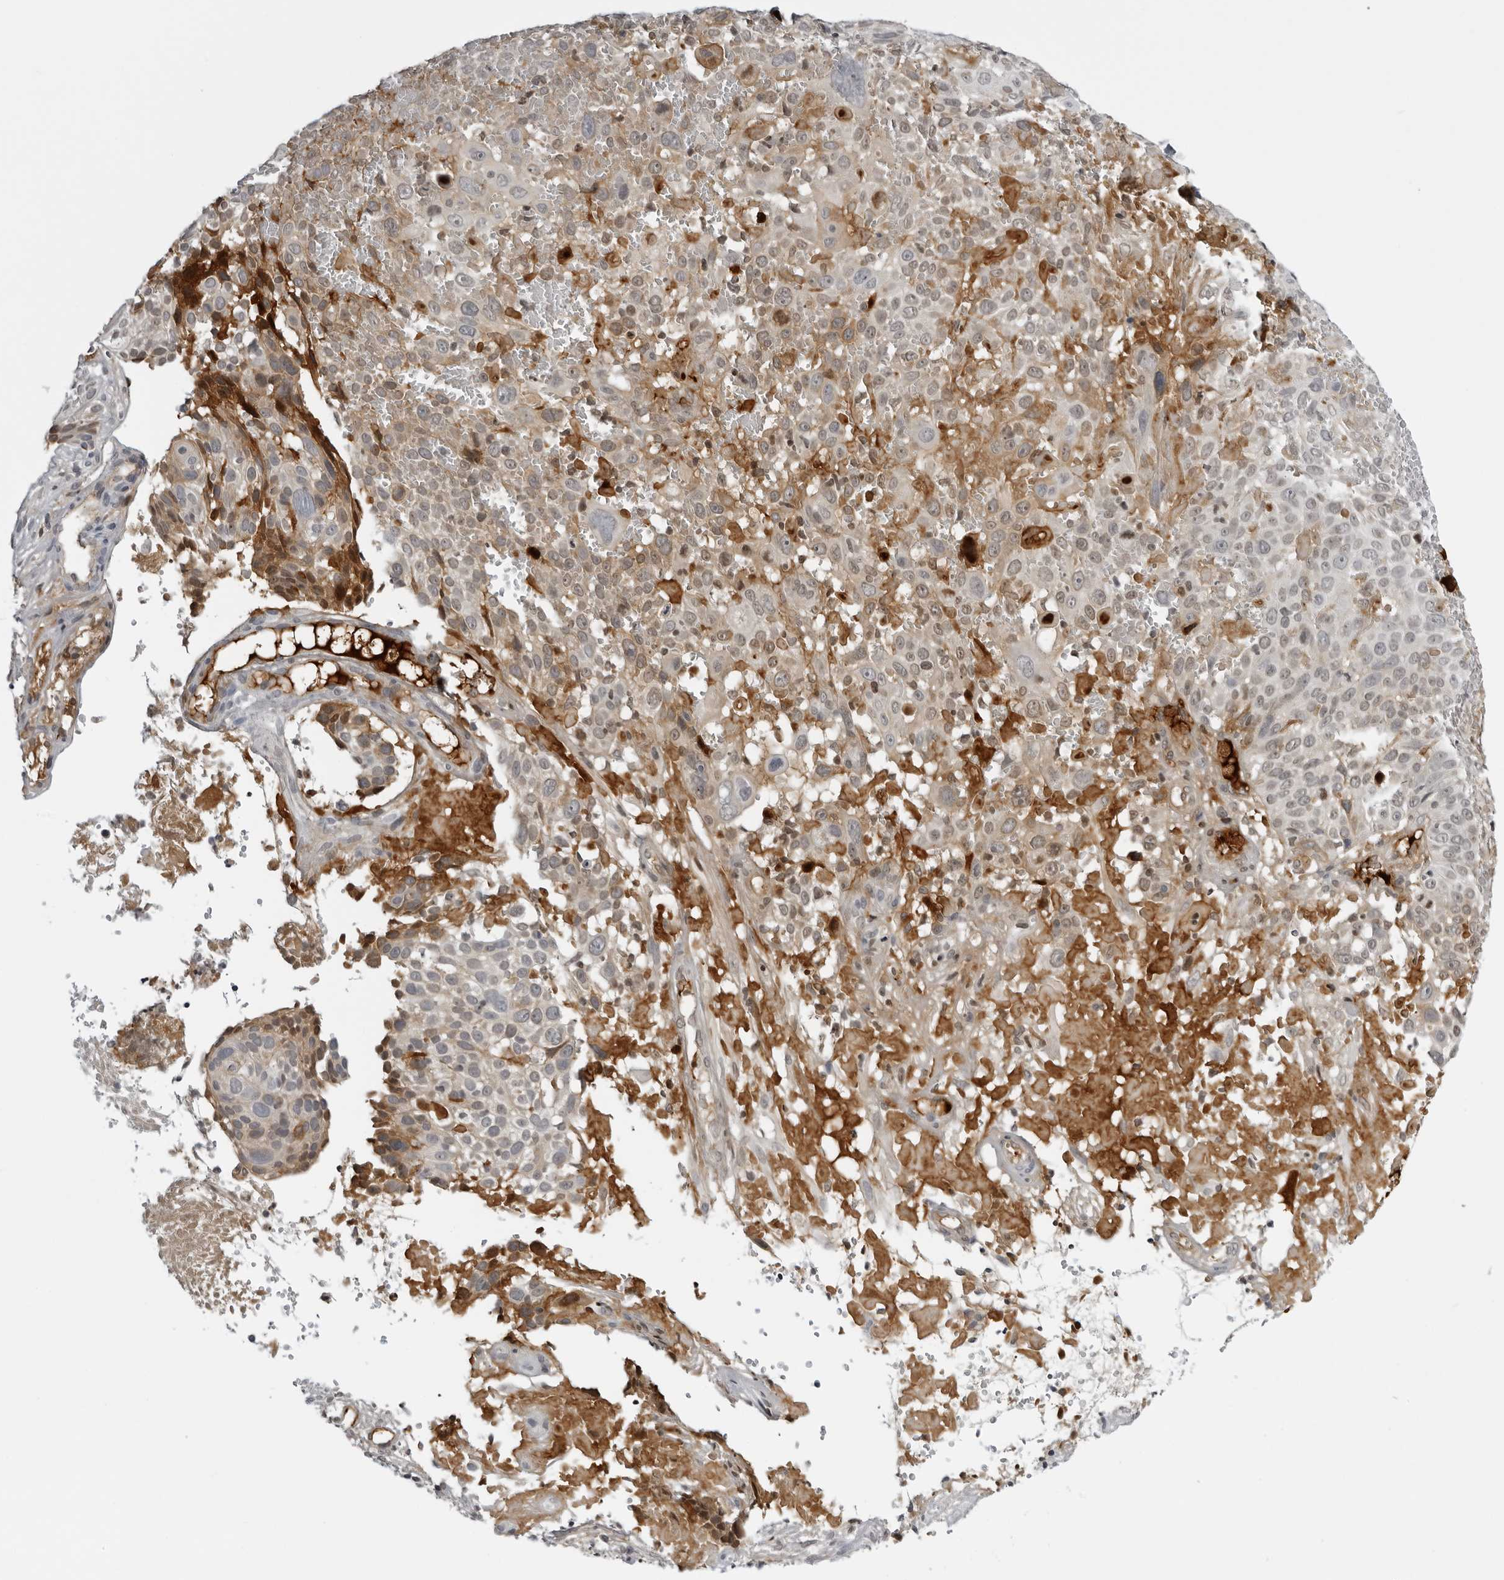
{"staining": {"intensity": "moderate", "quantity": "<25%", "location": "cytoplasmic/membranous"}, "tissue": "cervical cancer", "cell_type": "Tumor cells", "image_type": "cancer", "snomed": [{"axis": "morphology", "description": "Squamous cell carcinoma, NOS"}, {"axis": "topography", "description": "Cervix"}], "caption": "Protein staining exhibits moderate cytoplasmic/membranous staining in approximately <25% of tumor cells in cervical cancer. (DAB IHC, brown staining for protein, blue staining for nuclei).", "gene": "SERPINF2", "patient": {"sex": "female", "age": 74}}